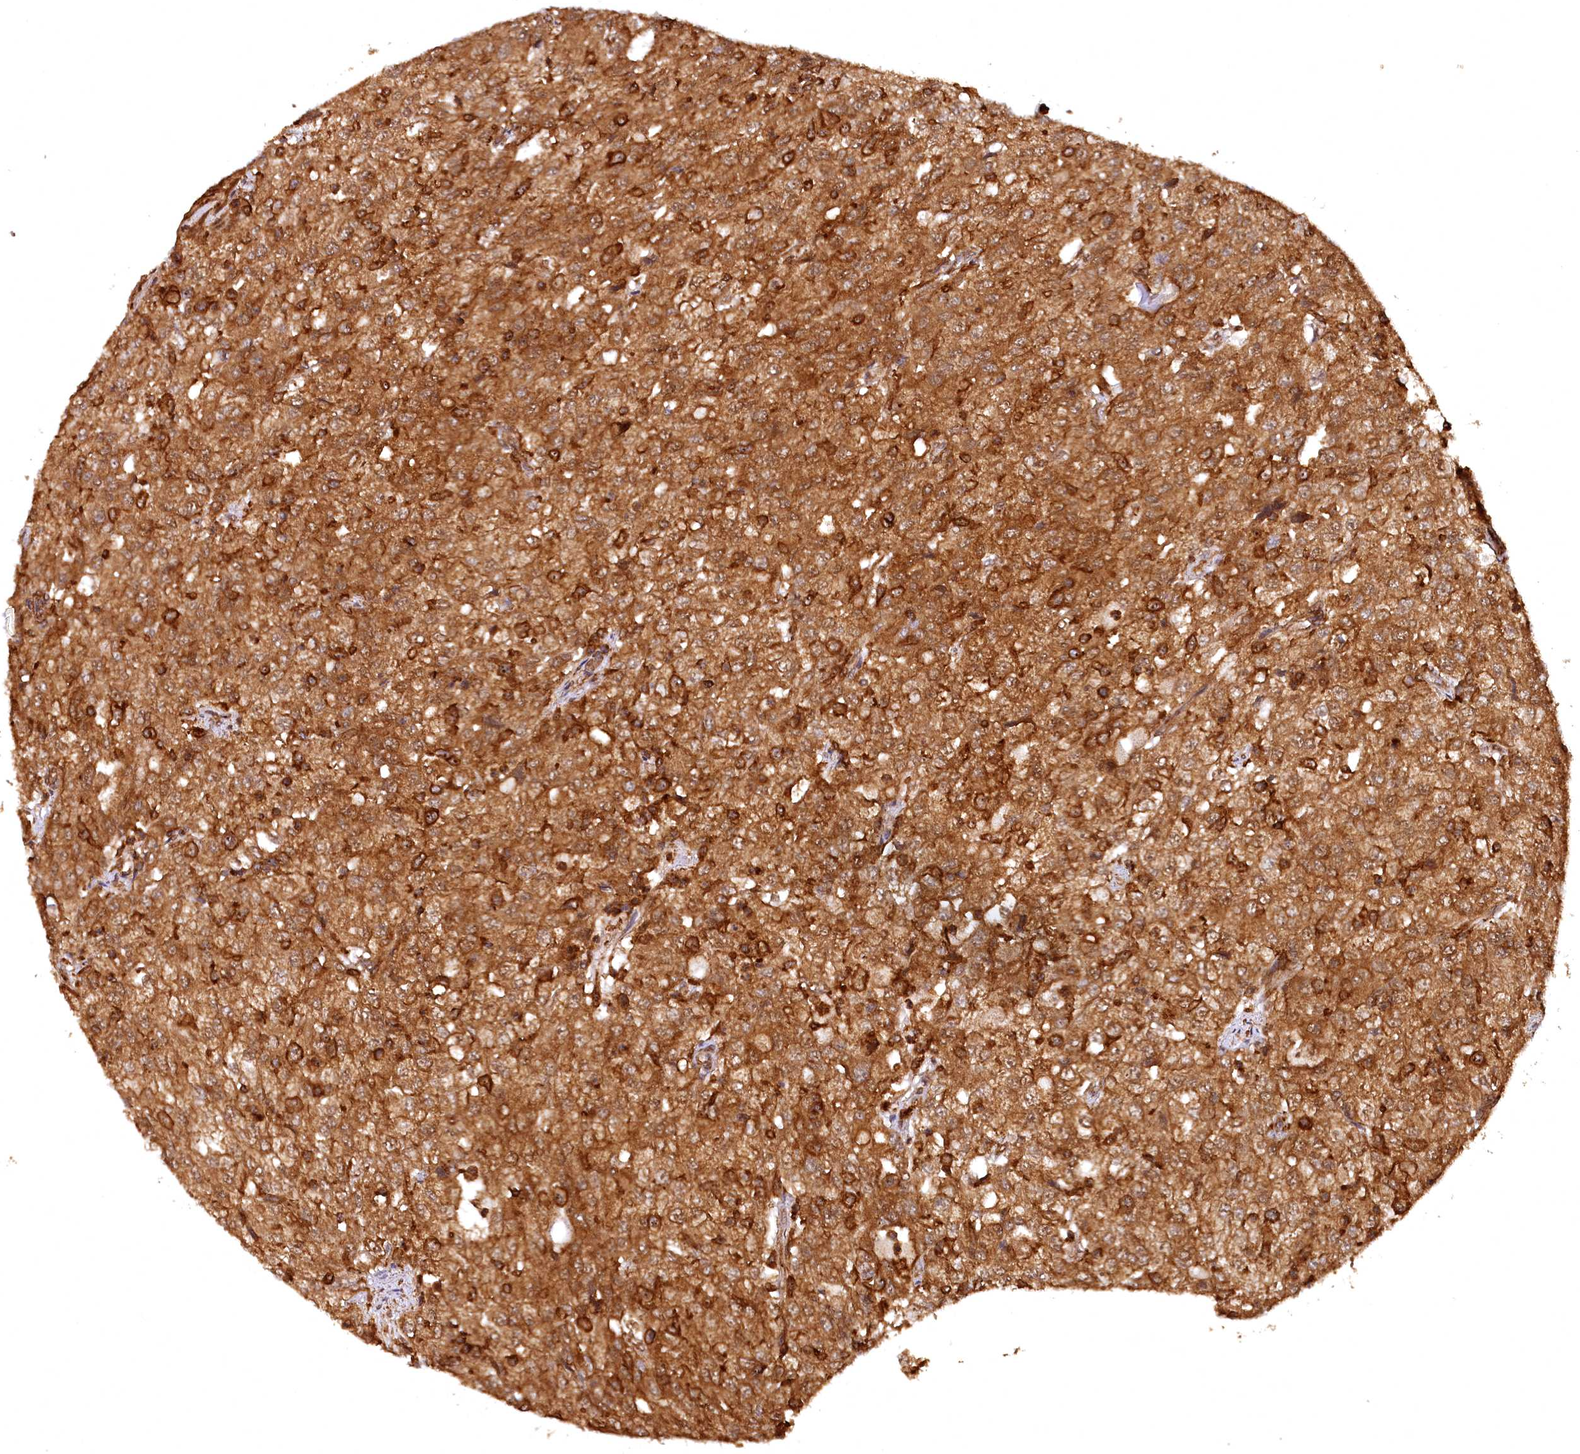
{"staining": {"intensity": "strong", "quantity": ">75%", "location": "cytoplasmic/membranous"}, "tissue": "renal cancer", "cell_type": "Tumor cells", "image_type": "cancer", "snomed": [{"axis": "morphology", "description": "Adenocarcinoma, NOS"}, {"axis": "topography", "description": "Kidney"}], "caption": "Immunohistochemistry micrograph of human renal cancer stained for a protein (brown), which reveals high levels of strong cytoplasmic/membranous positivity in approximately >75% of tumor cells.", "gene": "STUB1", "patient": {"sex": "female", "age": 54}}